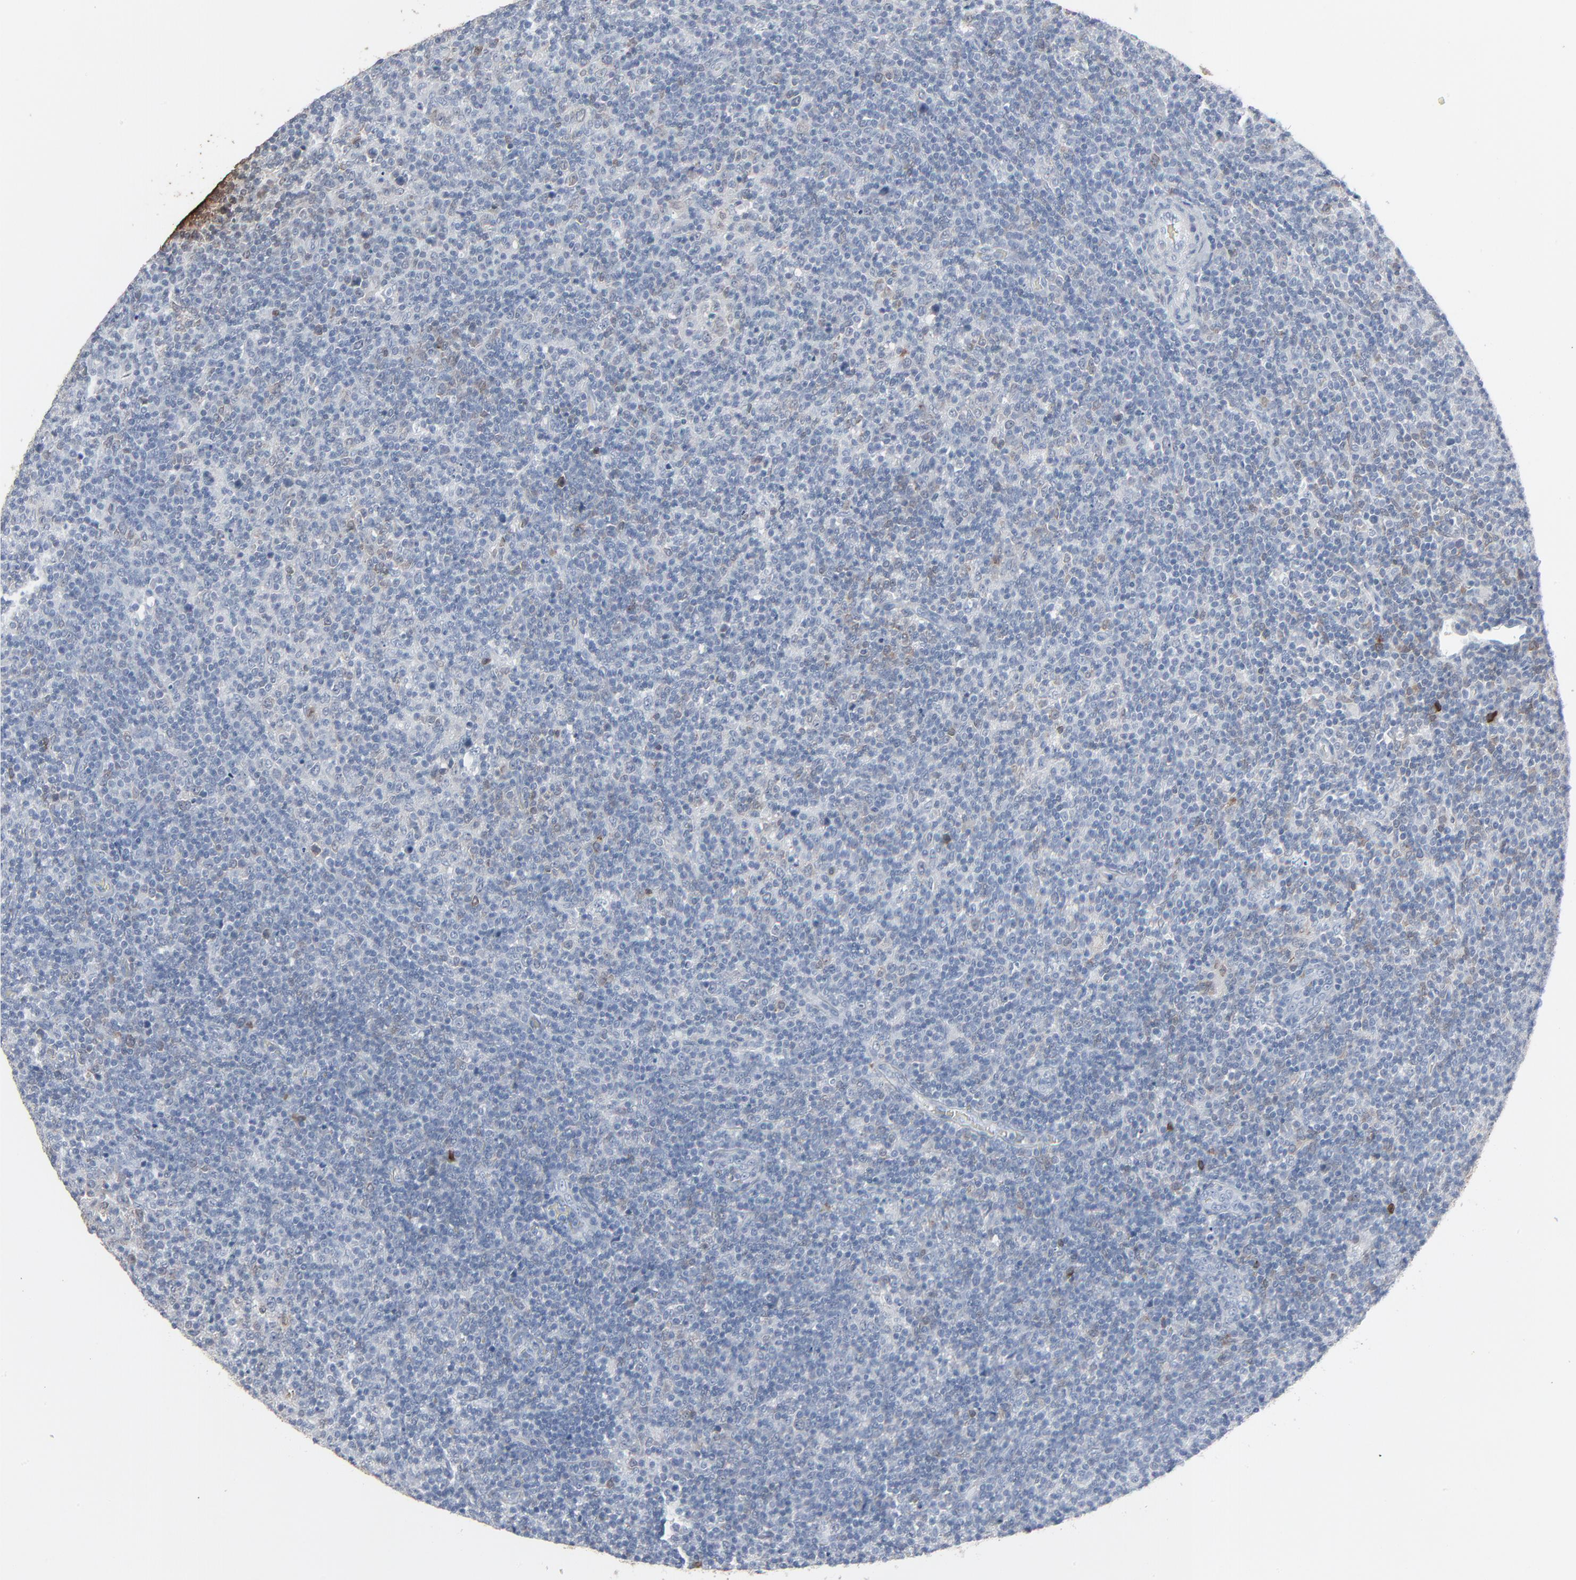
{"staining": {"intensity": "weak", "quantity": "25%-75%", "location": "cytoplasmic/membranous"}, "tissue": "lymphoma", "cell_type": "Tumor cells", "image_type": "cancer", "snomed": [{"axis": "morphology", "description": "Malignant lymphoma, non-Hodgkin's type, Low grade"}, {"axis": "topography", "description": "Lymph node"}], "caption": "The image demonstrates a brown stain indicating the presence of a protein in the cytoplasmic/membranous of tumor cells in malignant lymphoma, non-Hodgkin's type (low-grade). The staining was performed using DAB to visualize the protein expression in brown, while the nuclei were stained in blue with hematoxylin (Magnification: 20x).", "gene": "PHGDH", "patient": {"sex": "male", "age": 70}}